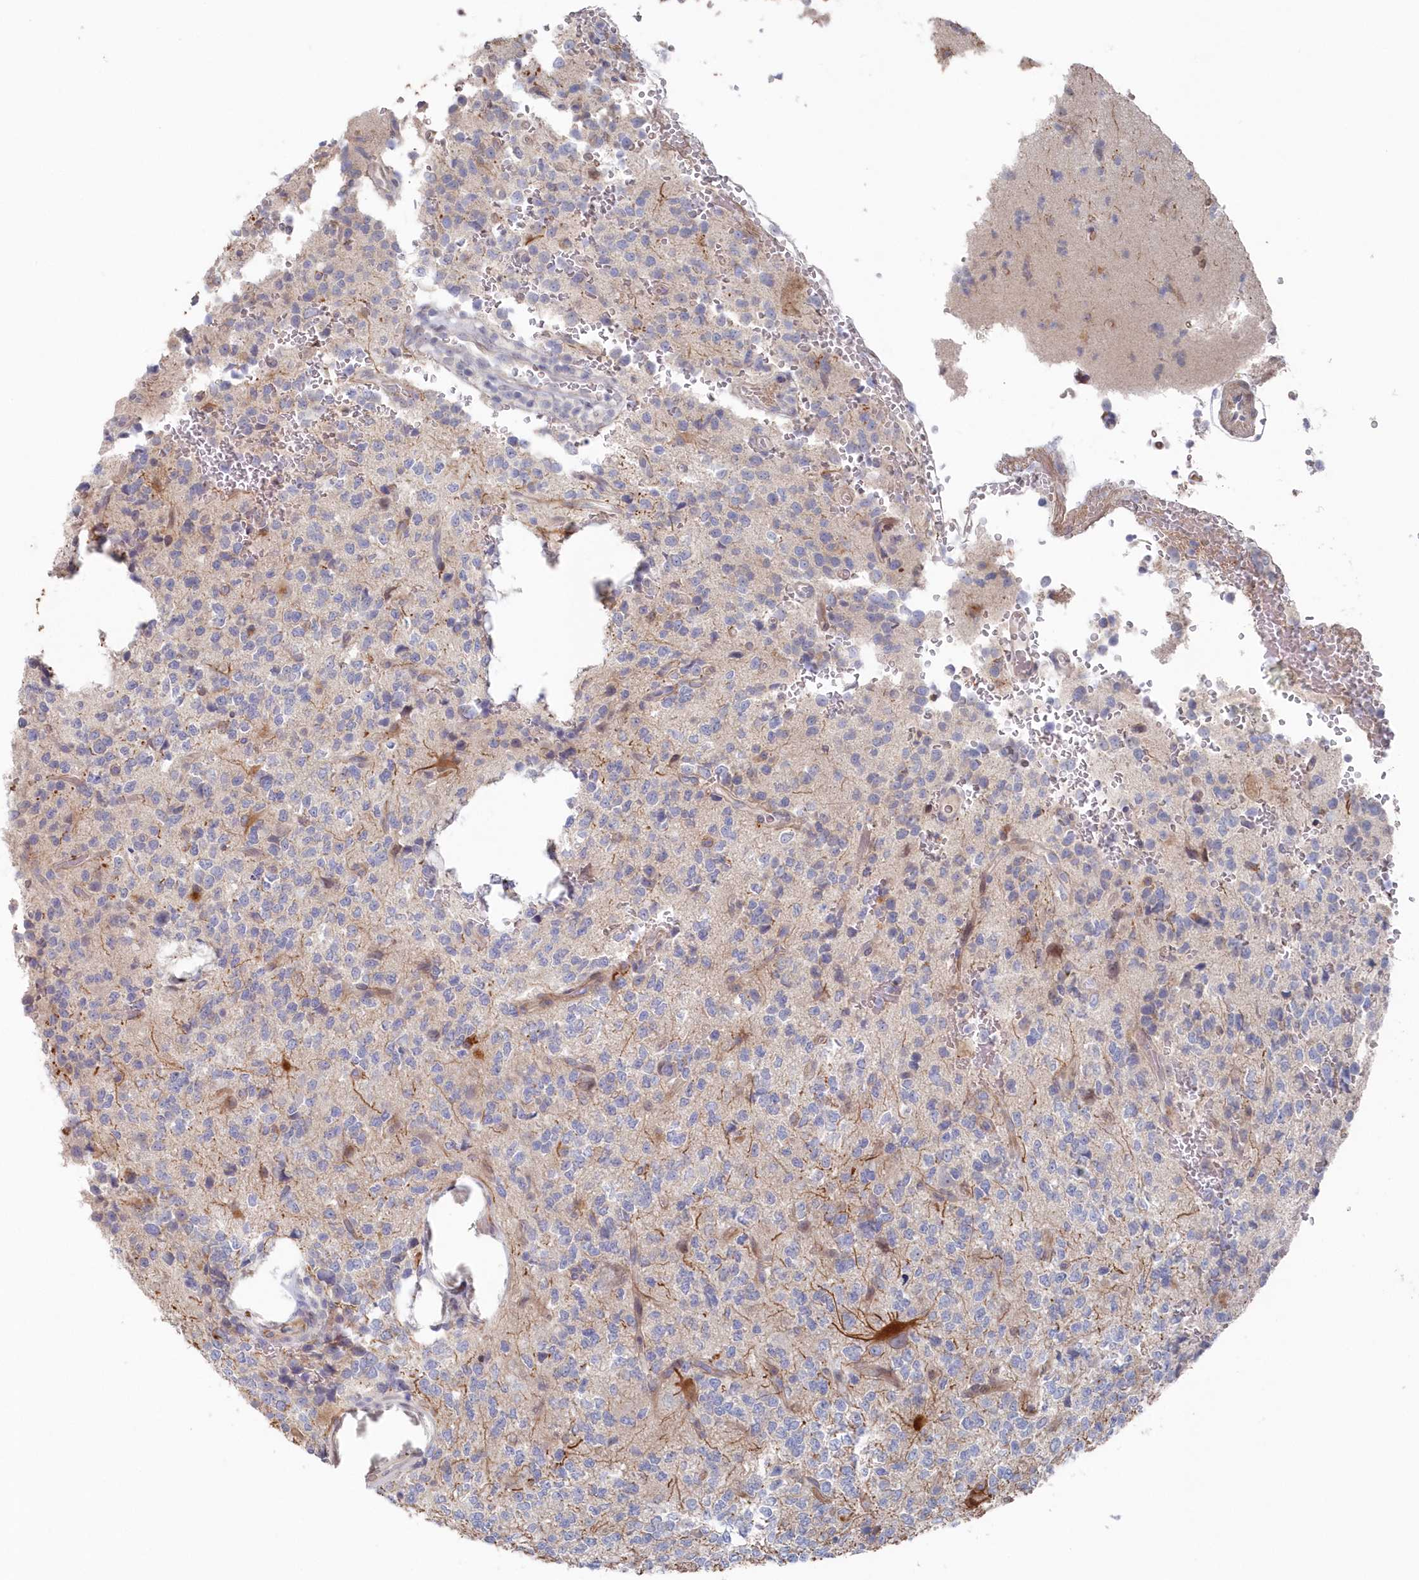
{"staining": {"intensity": "negative", "quantity": "none", "location": "none"}, "tissue": "glioma", "cell_type": "Tumor cells", "image_type": "cancer", "snomed": [{"axis": "morphology", "description": "Glioma, malignant, High grade"}, {"axis": "topography", "description": "Brain"}], "caption": "Histopathology image shows no significant protein positivity in tumor cells of malignant high-grade glioma.", "gene": "KIAA1586", "patient": {"sex": "female", "age": 62}}